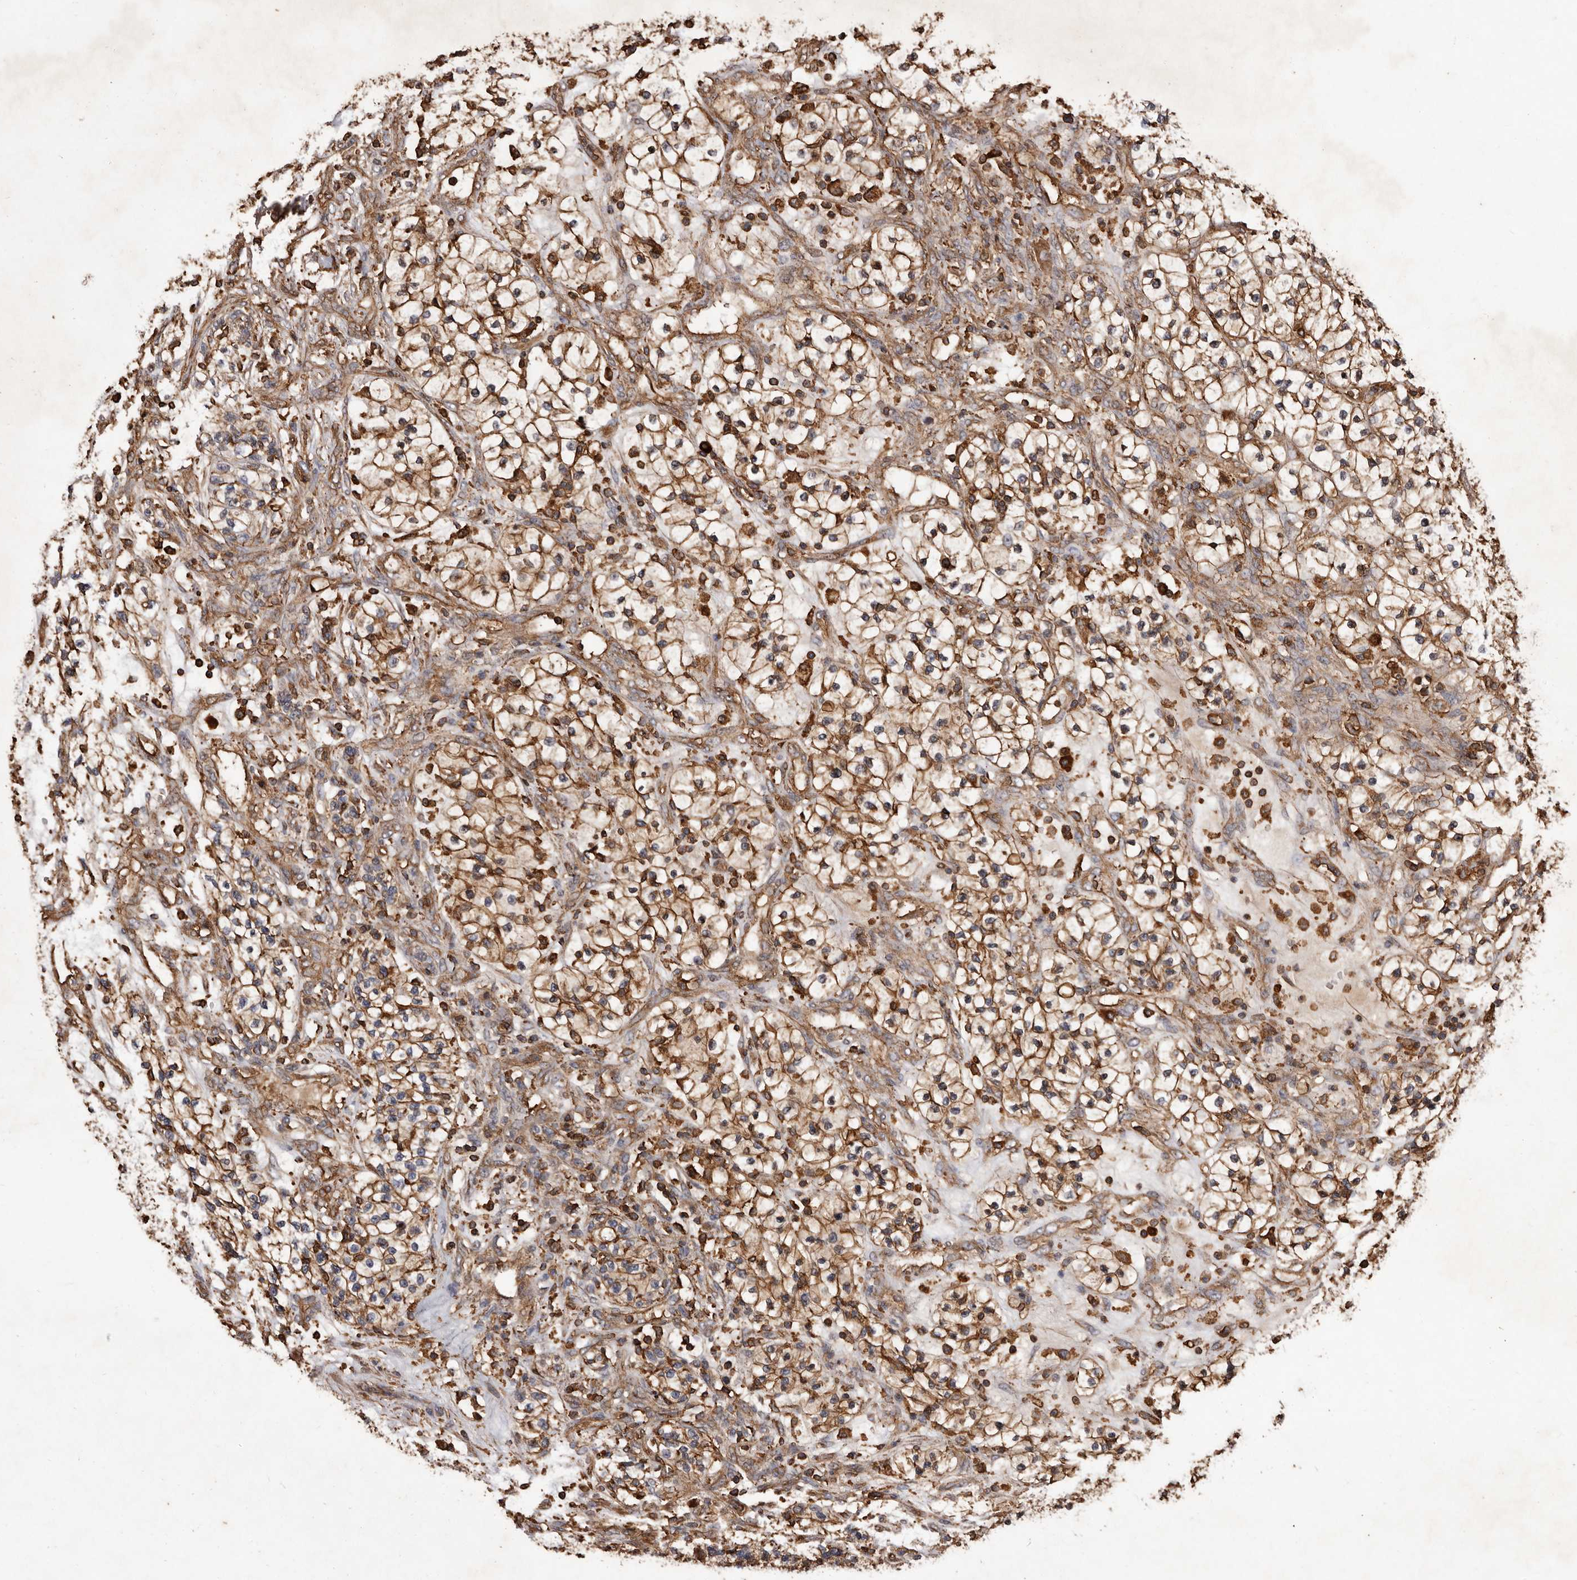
{"staining": {"intensity": "moderate", "quantity": ">75%", "location": "cytoplasmic/membranous"}, "tissue": "renal cancer", "cell_type": "Tumor cells", "image_type": "cancer", "snomed": [{"axis": "morphology", "description": "Adenocarcinoma, NOS"}, {"axis": "topography", "description": "Kidney"}], "caption": "High-magnification brightfield microscopy of renal cancer (adenocarcinoma) stained with DAB (3,3'-diaminobenzidine) (brown) and counterstained with hematoxylin (blue). tumor cells exhibit moderate cytoplasmic/membranous positivity is appreciated in about>75% of cells.", "gene": "COQ8B", "patient": {"sex": "female", "age": 57}}